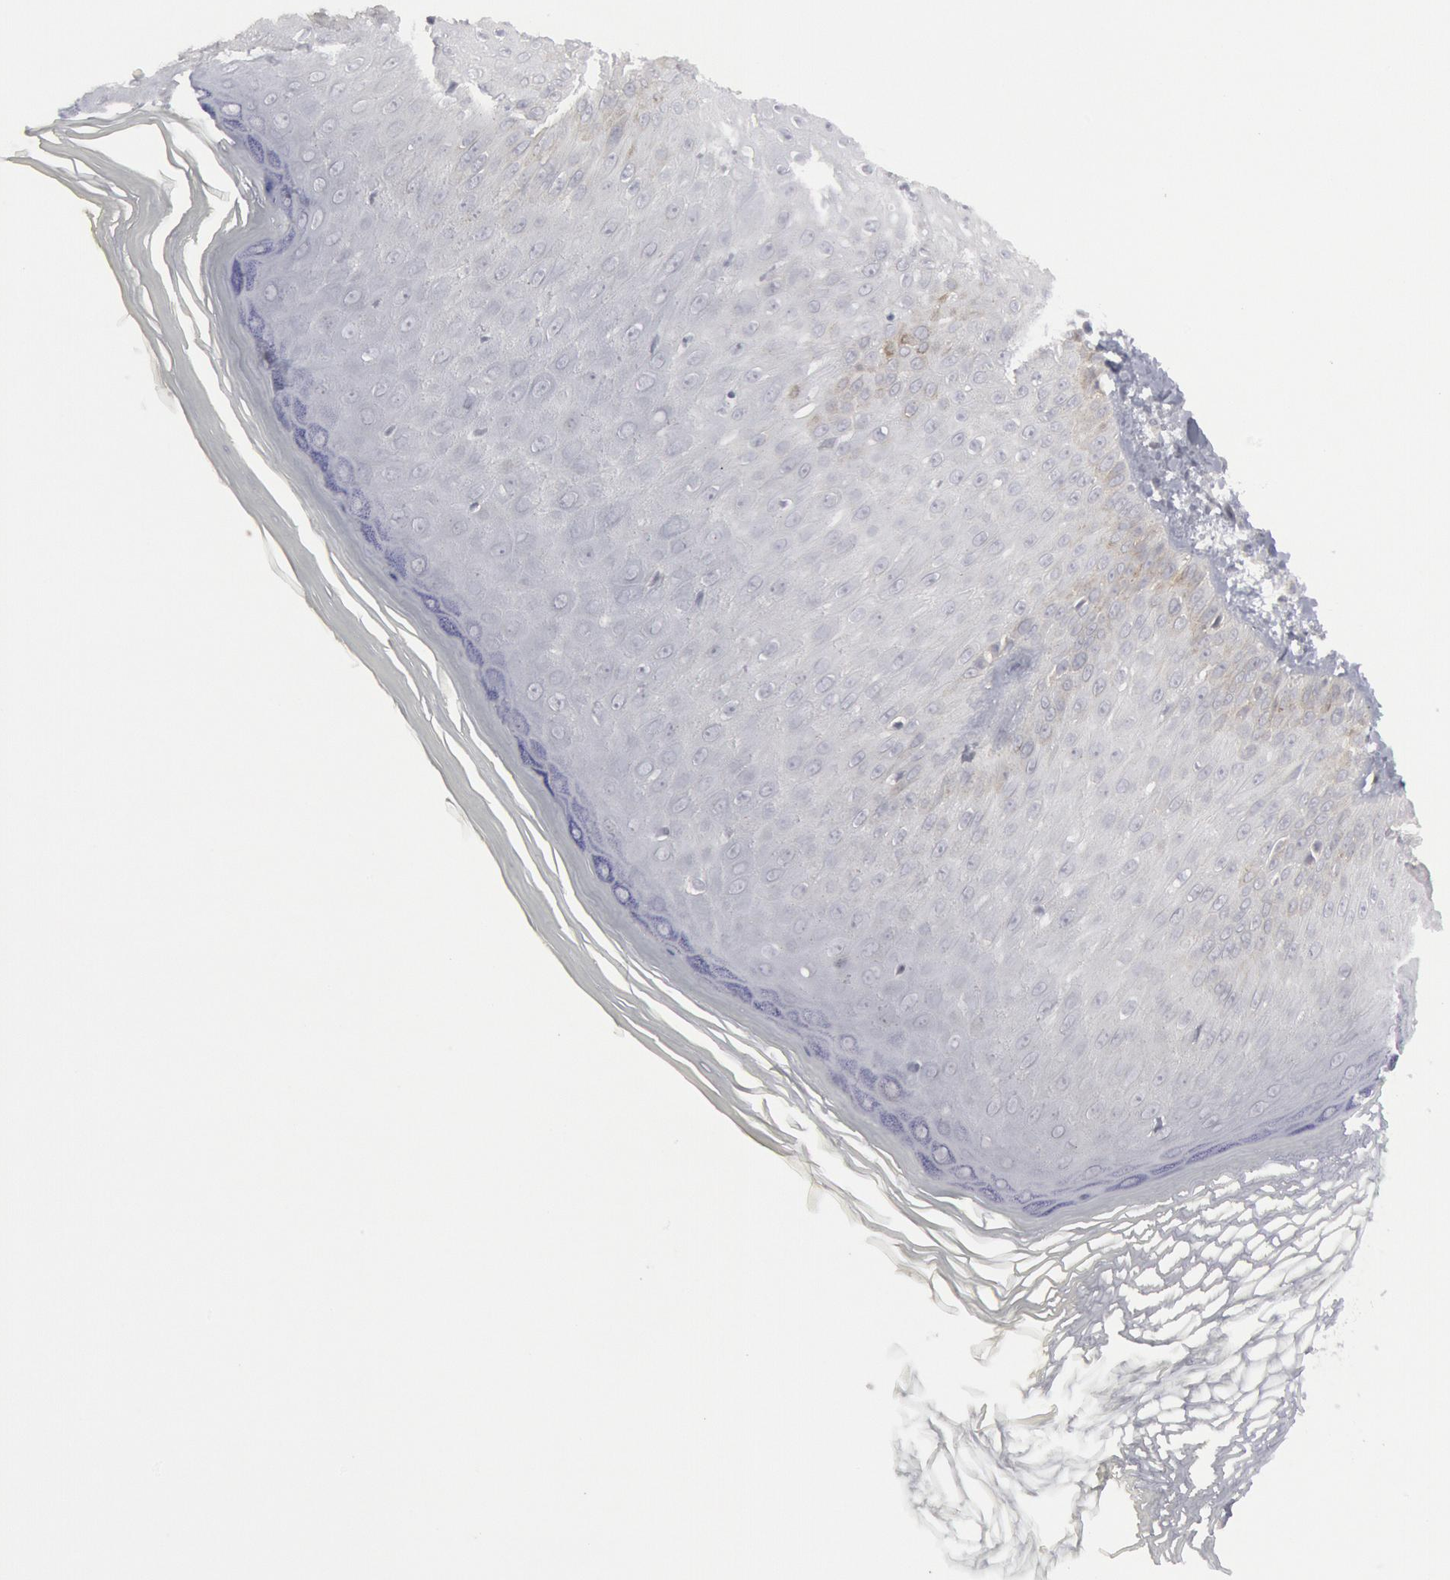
{"staining": {"intensity": "weak", "quantity": "<25%", "location": "cytoplasmic/membranous"}, "tissue": "skin", "cell_type": "Epidermal cells", "image_type": "normal", "snomed": [{"axis": "morphology", "description": "Normal tissue, NOS"}, {"axis": "morphology", "description": "Inflammation, NOS"}, {"axis": "topography", "description": "Soft tissue"}, {"axis": "topography", "description": "Anal"}], "caption": "Protein analysis of benign skin displays no significant staining in epidermal cells. The staining is performed using DAB (3,3'-diaminobenzidine) brown chromogen with nuclei counter-stained in using hematoxylin.", "gene": "DMC1", "patient": {"sex": "female", "age": 15}}